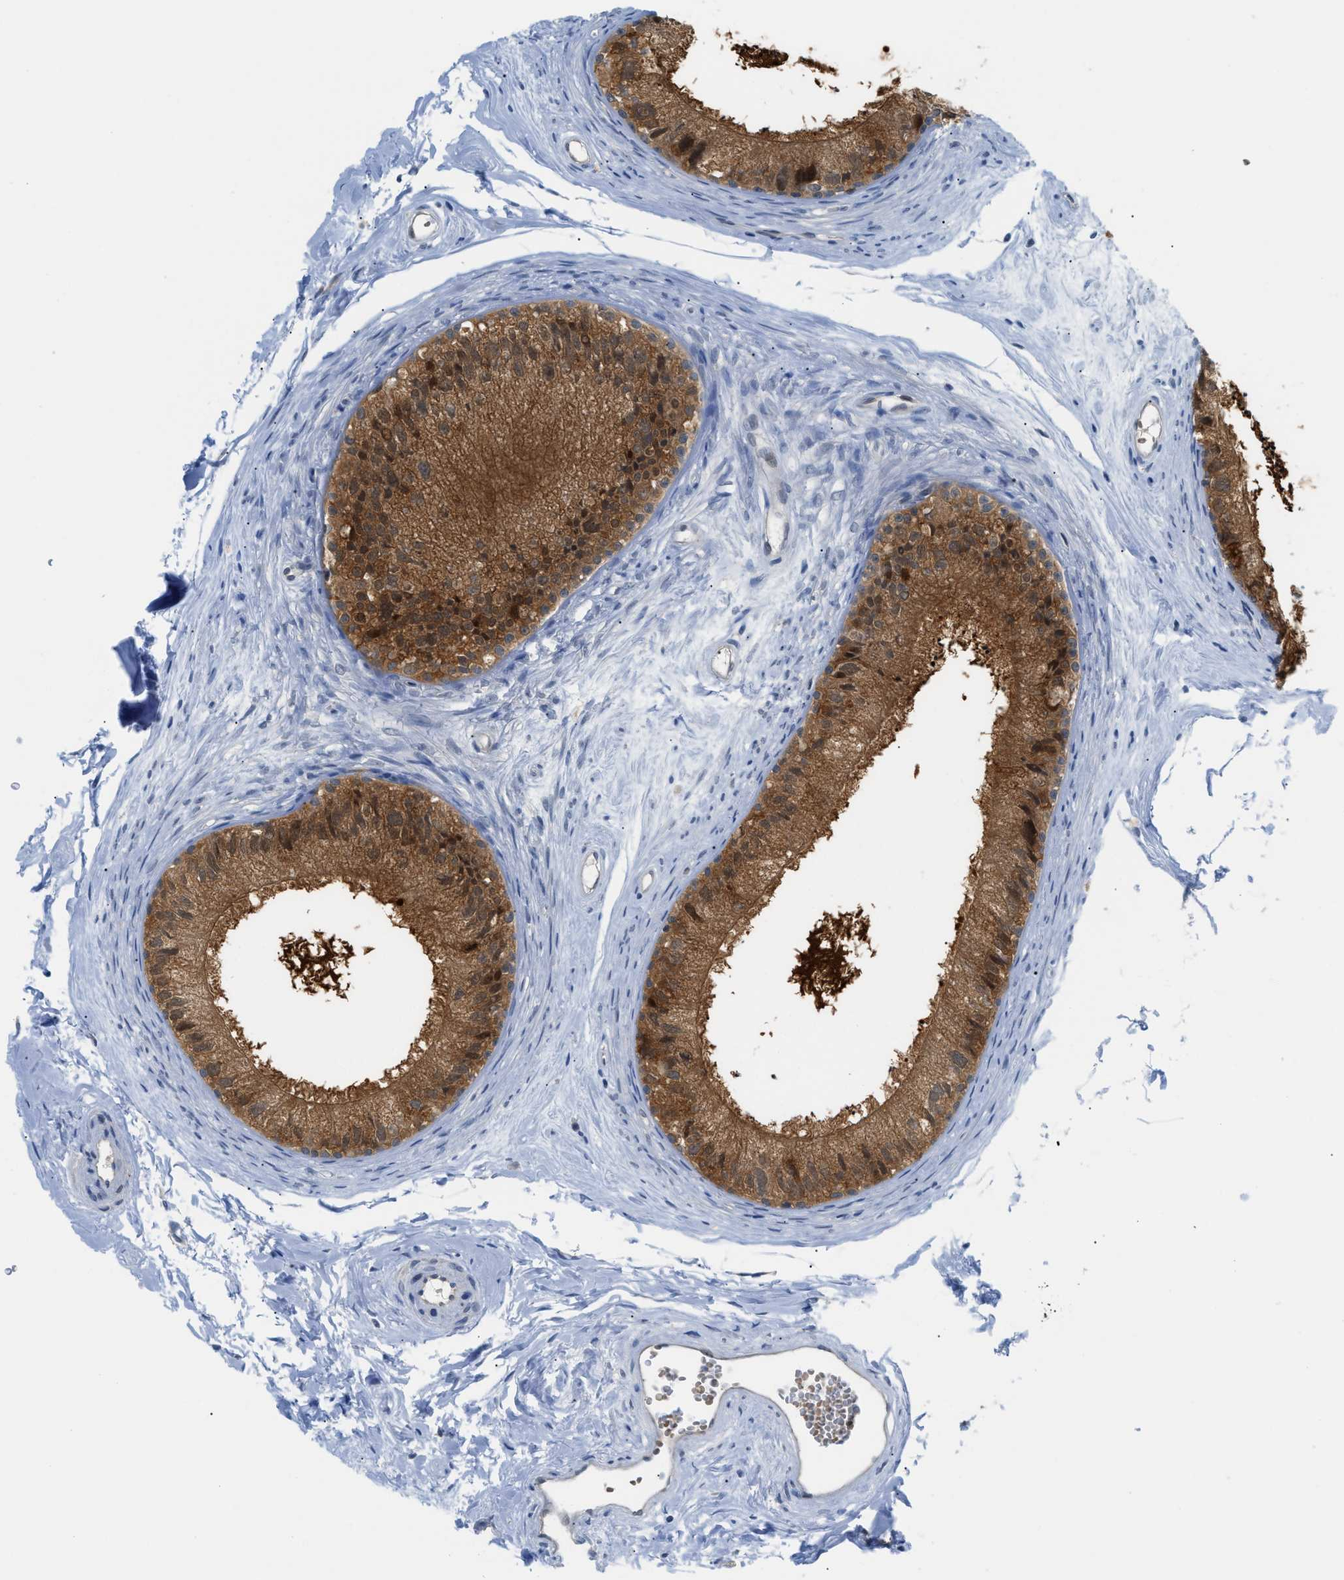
{"staining": {"intensity": "strong", "quantity": ">75%", "location": "cytoplasmic/membranous,nuclear"}, "tissue": "epididymis", "cell_type": "Glandular cells", "image_type": "normal", "snomed": [{"axis": "morphology", "description": "Normal tissue, NOS"}, {"axis": "topography", "description": "Epididymis"}], "caption": "This histopathology image exhibits immunohistochemistry staining of benign human epididymis, with high strong cytoplasmic/membranous,nuclear staining in approximately >75% of glandular cells.", "gene": "PSAT1", "patient": {"sex": "male", "age": 56}}